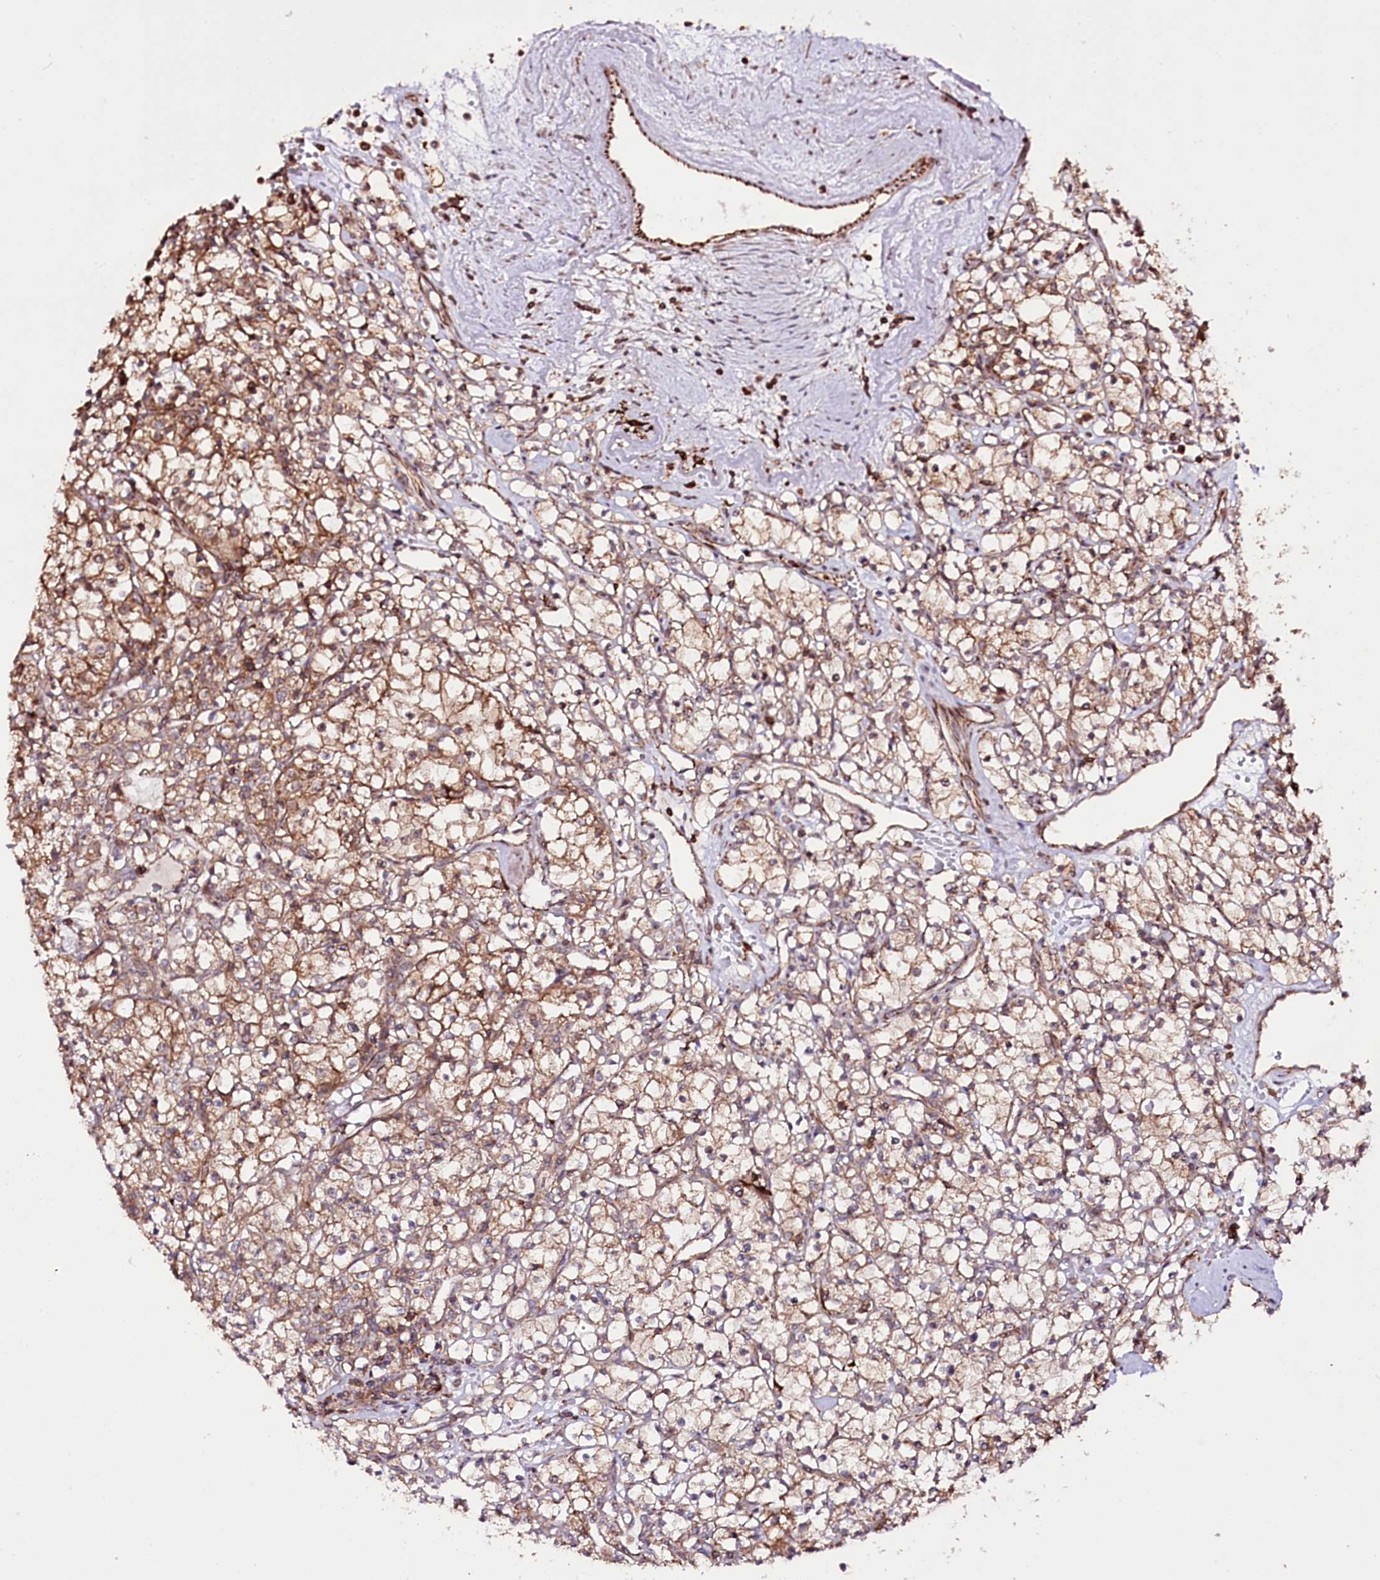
{"staining": {"intensity": "moderate", "quantity": ">75%", "location": "cytoplasmic/membranous"}, "tissue": "renal cancer", "cell_type": "Tumor cells", "image_type": "cancer", "snomed": [{"axis": "morphology", "description": "Adenocarcinoma, NOS"}, {"axis": "topography", "description": "Kidney"}], "caption": "This image displays IHC staining of renal cancer (adenocarcinoma), with medium moderate cytoplasmic/membranous positivity in about >75% of tumor cells.", "gene": "DHX29", "patient": {"sex": "female", "age": 59}}